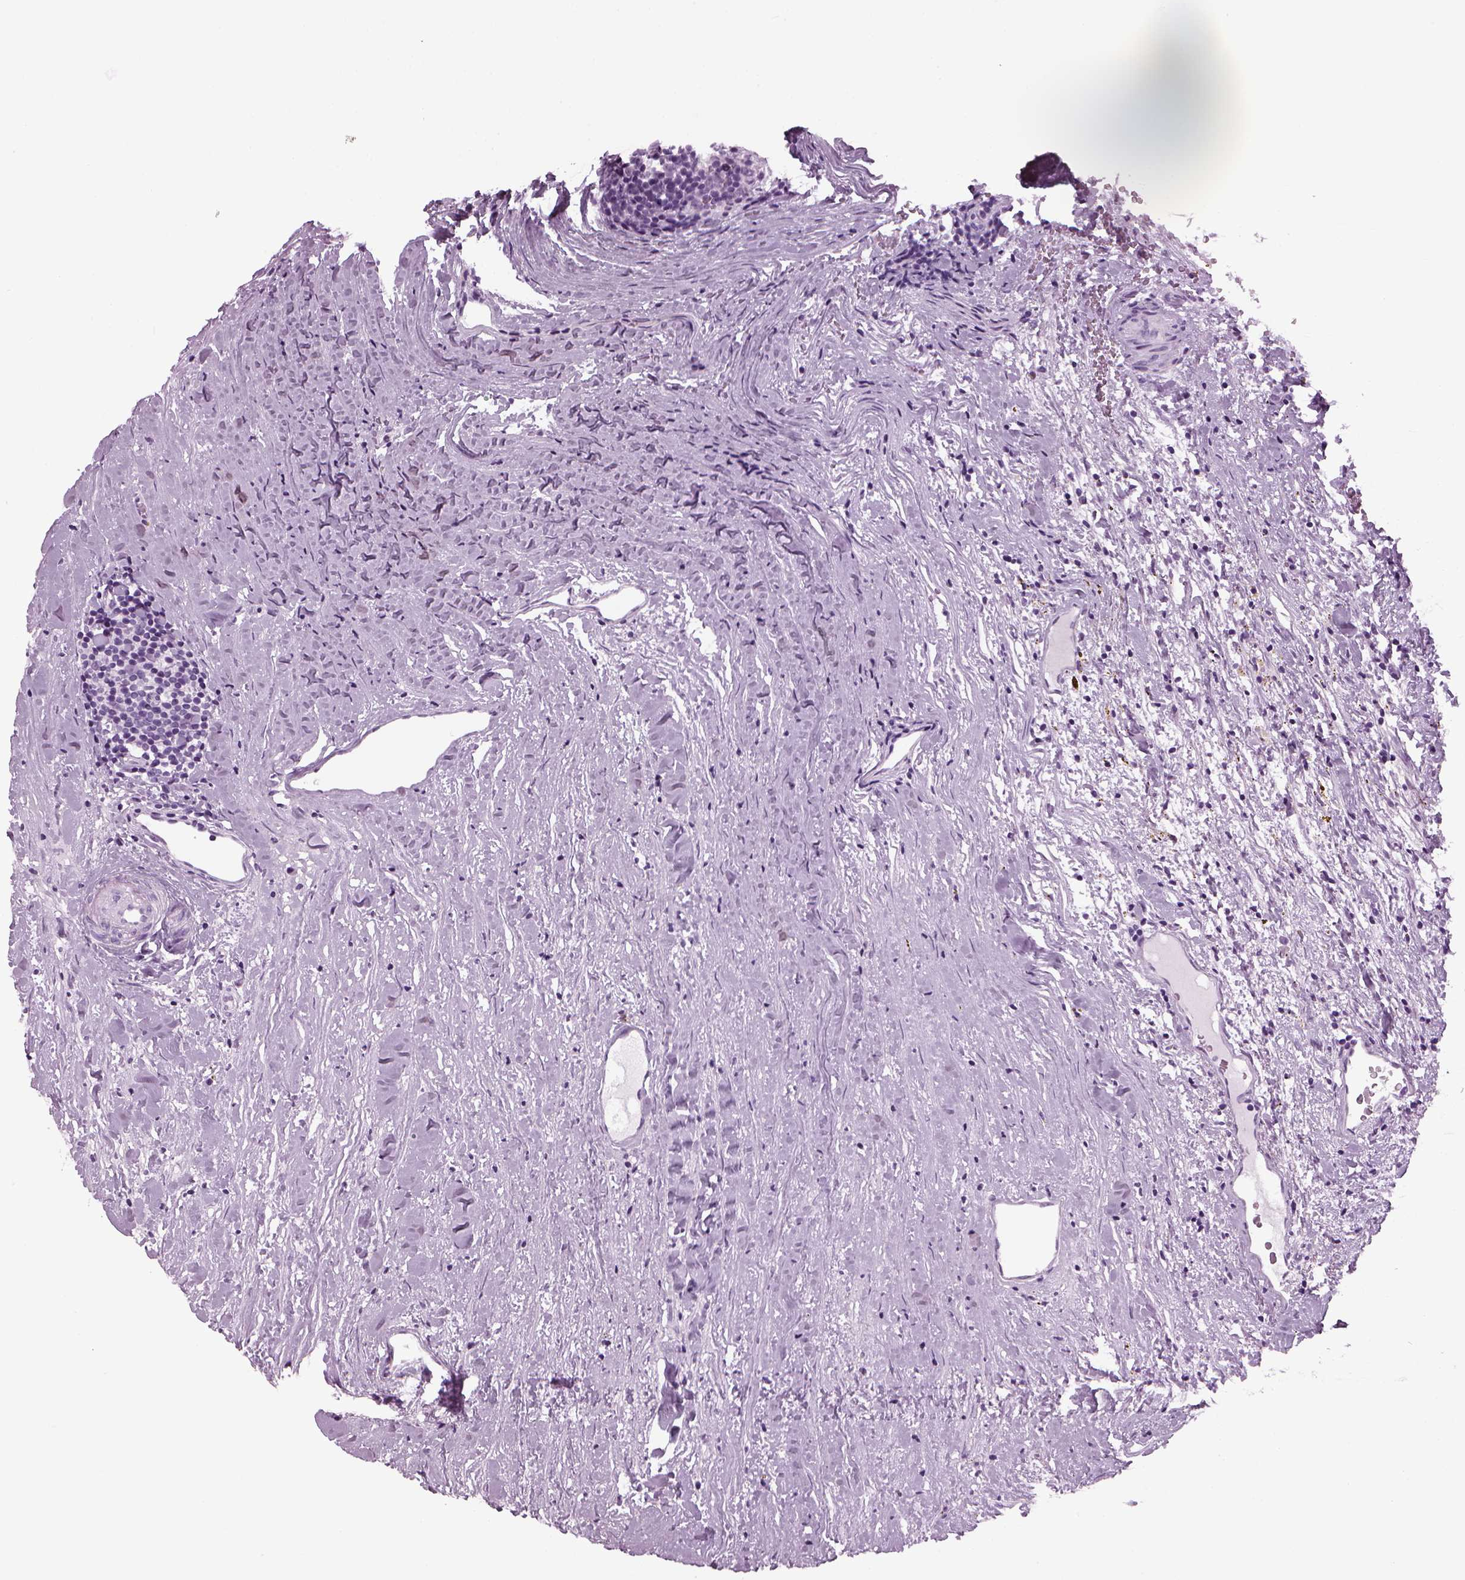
{"staining": {"intensity": "negative", "quantity": "none", "location": "none"}, "tissue": "renal cancer", "cell_type": "Tumor cells", "image_type": "cancer", "snomed": [{"axis": "morphology", "description": "Adenocarcinoma, NOS"}, {"axis": "topography", "description": "Kidney"}], "caption": "Tumor cells are negative for protein expression in human renal cancer. (Immunohistochemistry (ihc), brightfield microscopy, high magnification).", "gene": "FAM24A", "patient": {"sex": "female", "age": 67}}